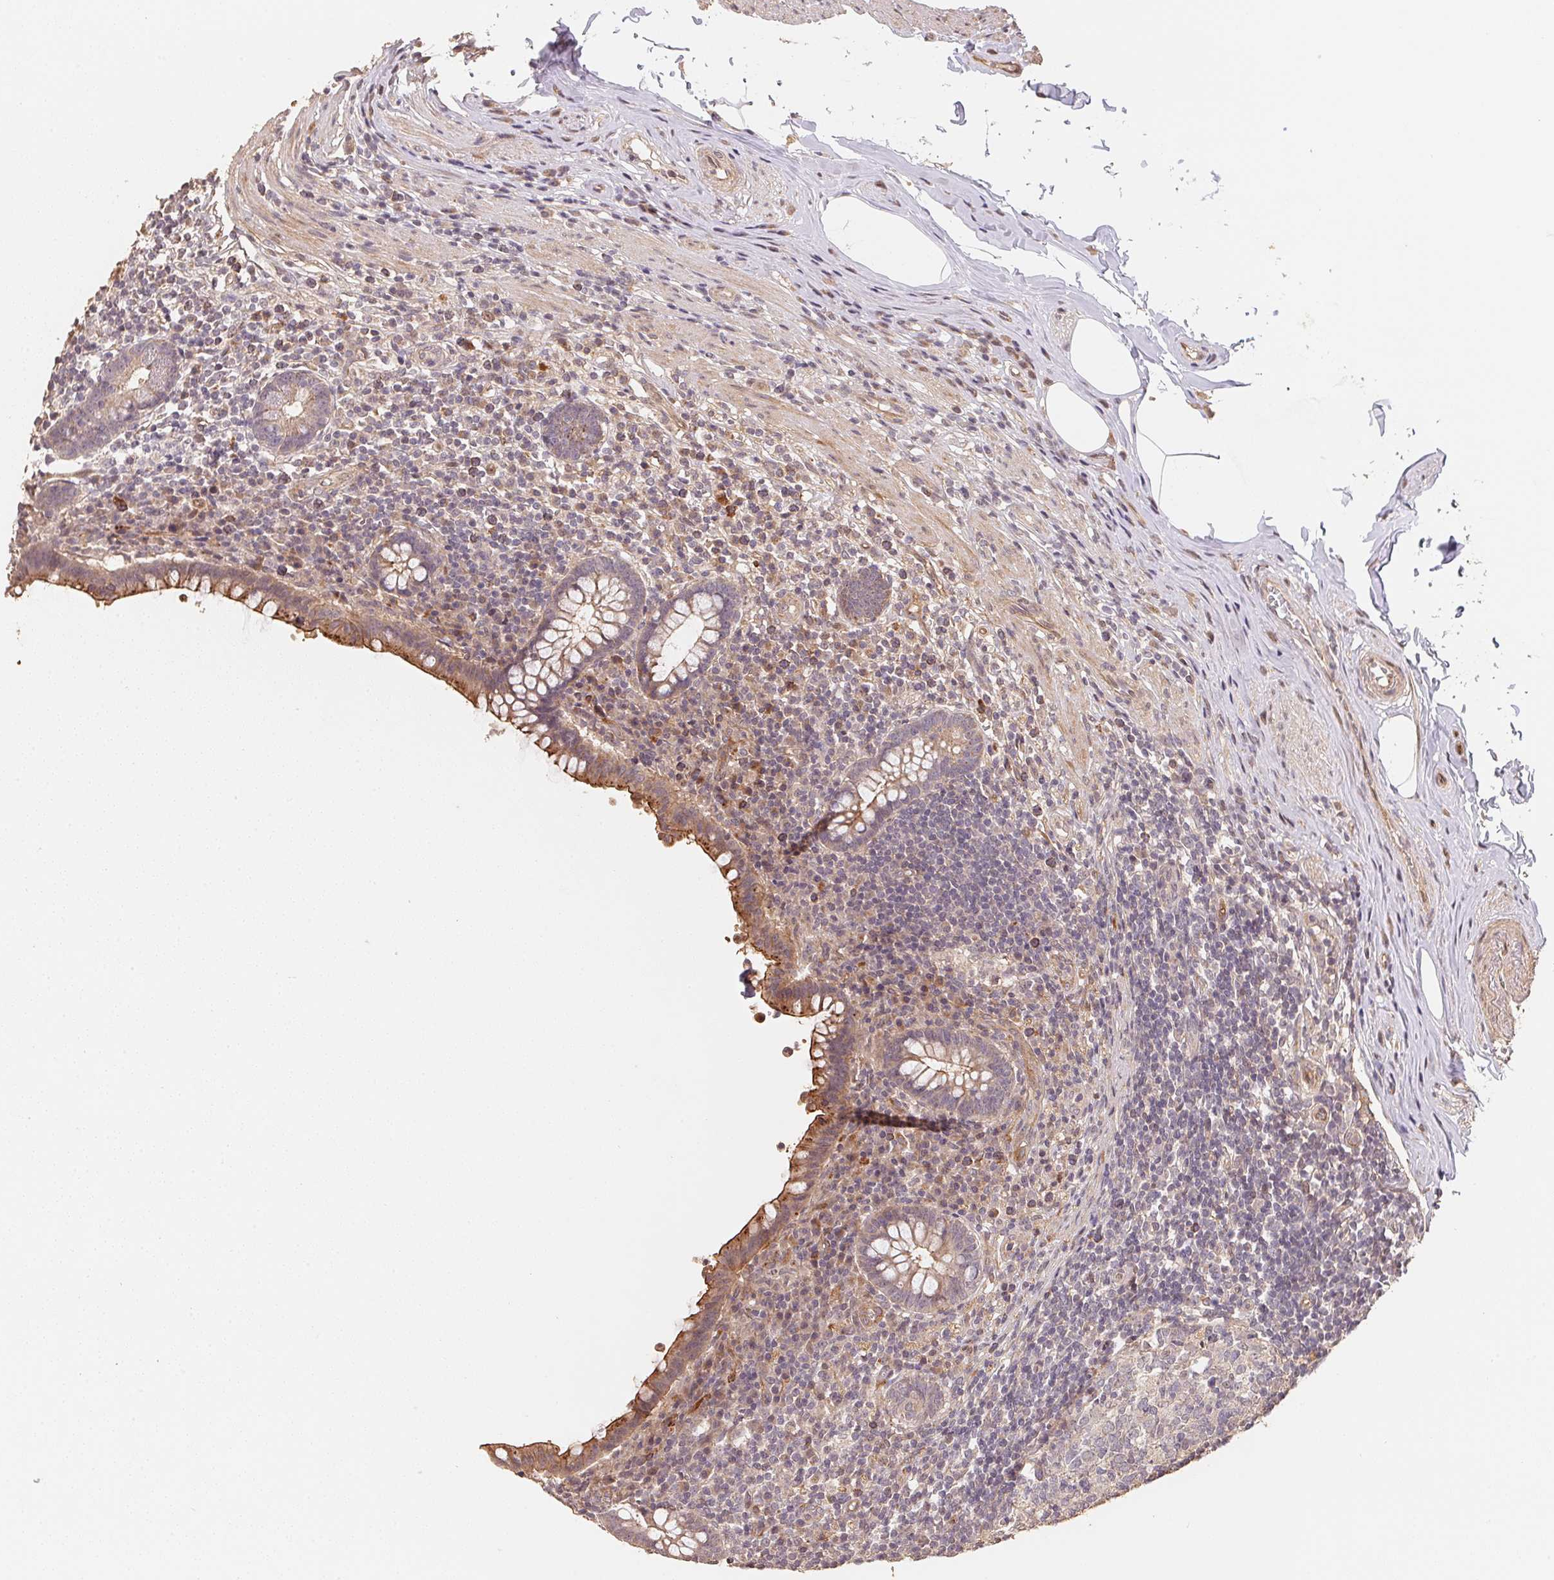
{"staining": {"intensity": "moderate", "quantity": "25%-75%", "location": "cytoplasmic/membranous"}, "tissue": "appendix", "cell_type": "Glandular cells", "image_type": "normal", "snomed": [{"axis": "morphology", "description": "Normal tissue, NOS"}, {"axis": "topography", "description": "Appendix"}], "caption": "Glandular cells display moderate cytoplasmic/membranous expression in about 25%-75% of cells in unremarkable appendix. The protein of interest is shown in brown color, while the nuclei are stained blue.", "gene": "TMEM222", "patient": {"sex": "female", "age": 56}}